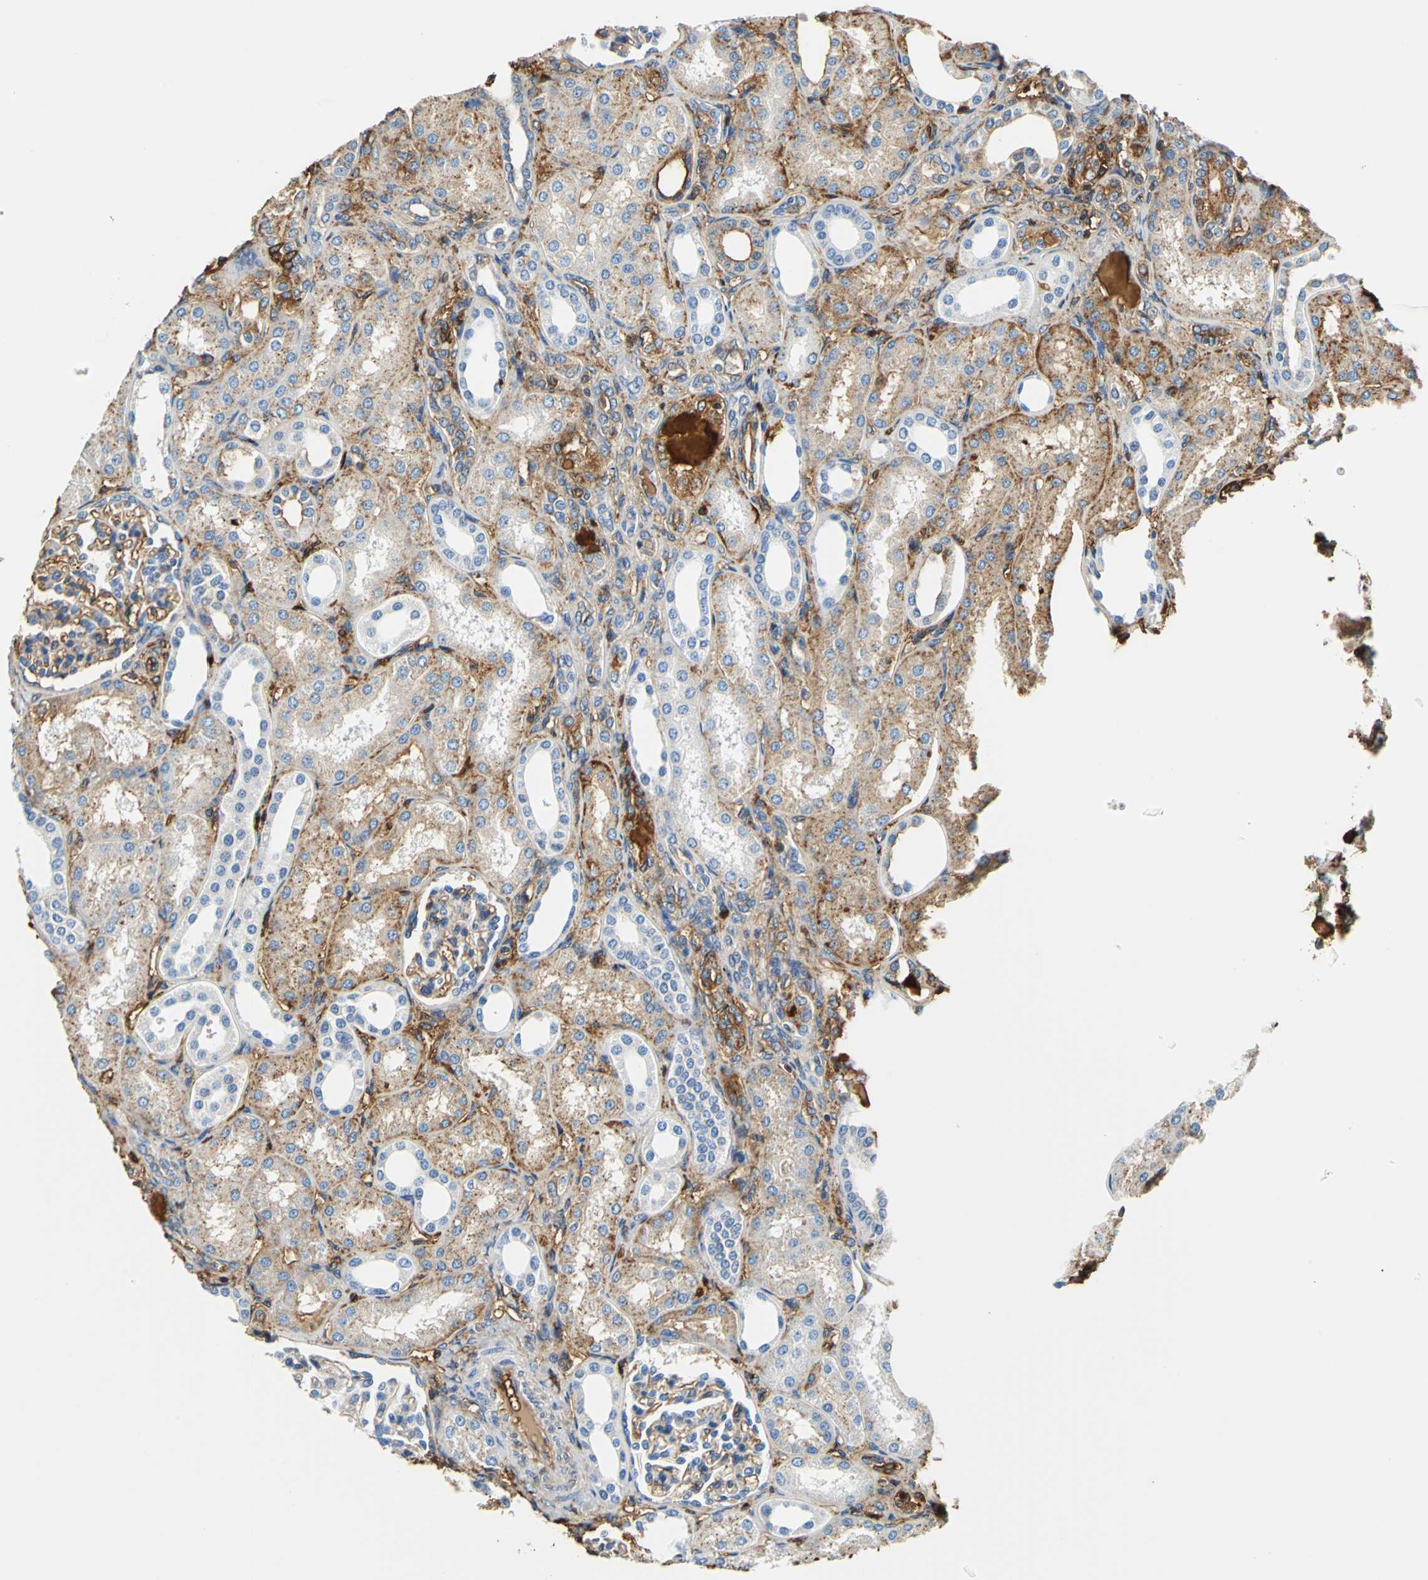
{"staining": {"intensity": "moderate", "quantity": "25%-75%", "location": "cytoplasmic/membranous"}, "tissue": "kidney", "cell_type": "Cells in glomeruli", "image_type": "normal", "snomed": [{"axis": "morphology", "description": "Normal tissue, NOS"}, {"axis": "topography", "description": "Kidney"}], "caption": "A high-resolution image shows IHC staining of unremarkable kidney, which exhibits moderate cytoplasmic/membranous positivity in approximately 25%-75% of cells in glomeruli. The protein of interest is stained brown, and the nuclei are stained in blue (DAB (3,3'-diaminobenzidine) IHC with brightfield microscopy, high magnification).", "gene": "ALB", "patient": {"sex": "male", "age": 7}}